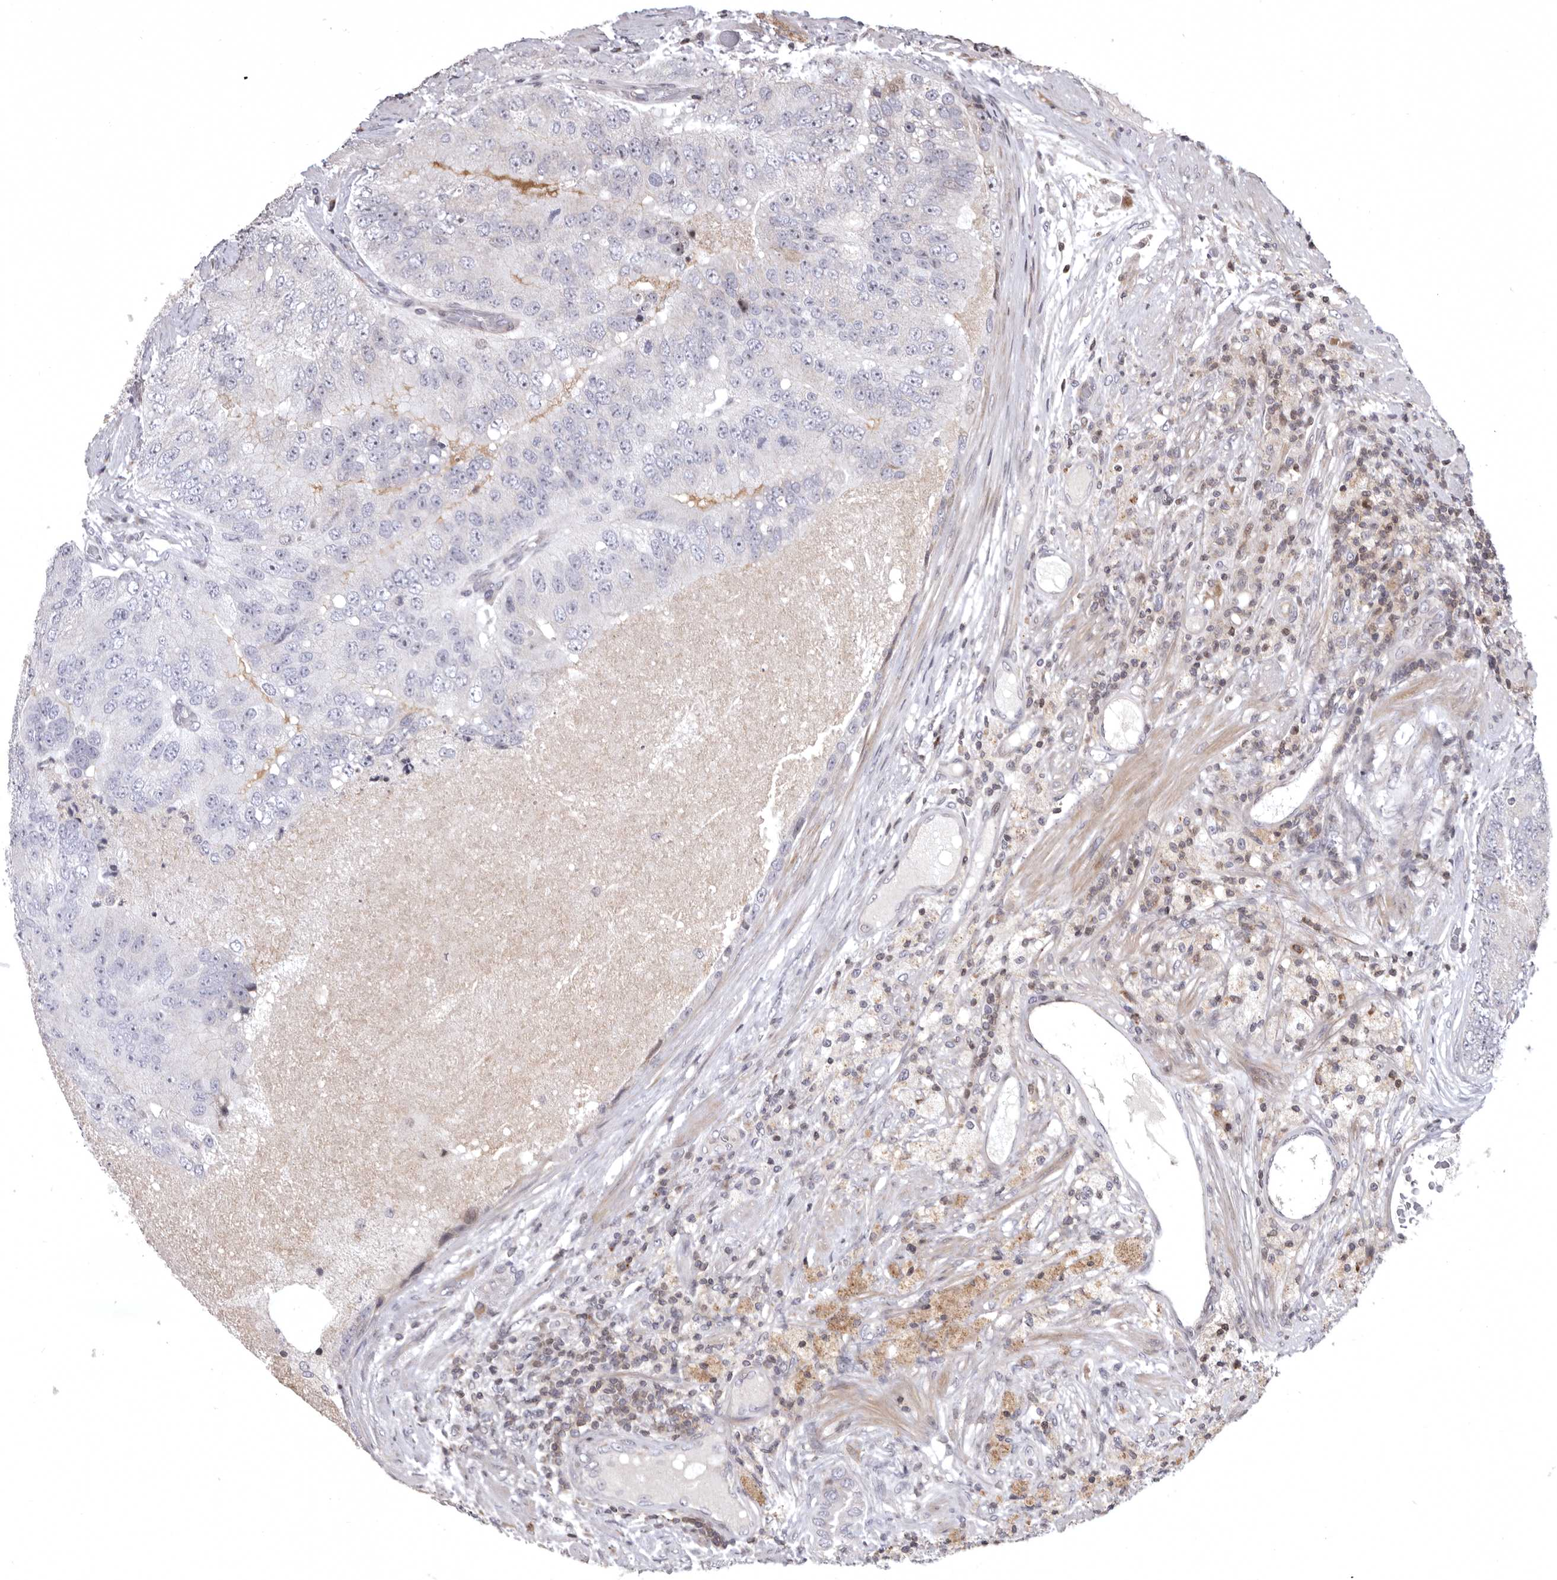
{"staining": {"intensity": "negative", "quantity": "none", "location": "none"}, "tissue": "prostate cancer", "cell_type": "Tumor cells", "image_type": "cancer", "snomed": [{"axis": "morphology", "description": "Adenocarcinoma, High grade"}, {"axis": "topography", "description": "Prostate"}], "caption": "Tumor cells are negative for brown protein staining in prostate cancer (high-grade adenocarcinoma).", "gene": "AZIN1", "patient": {"sex": "male", "age": 70}}